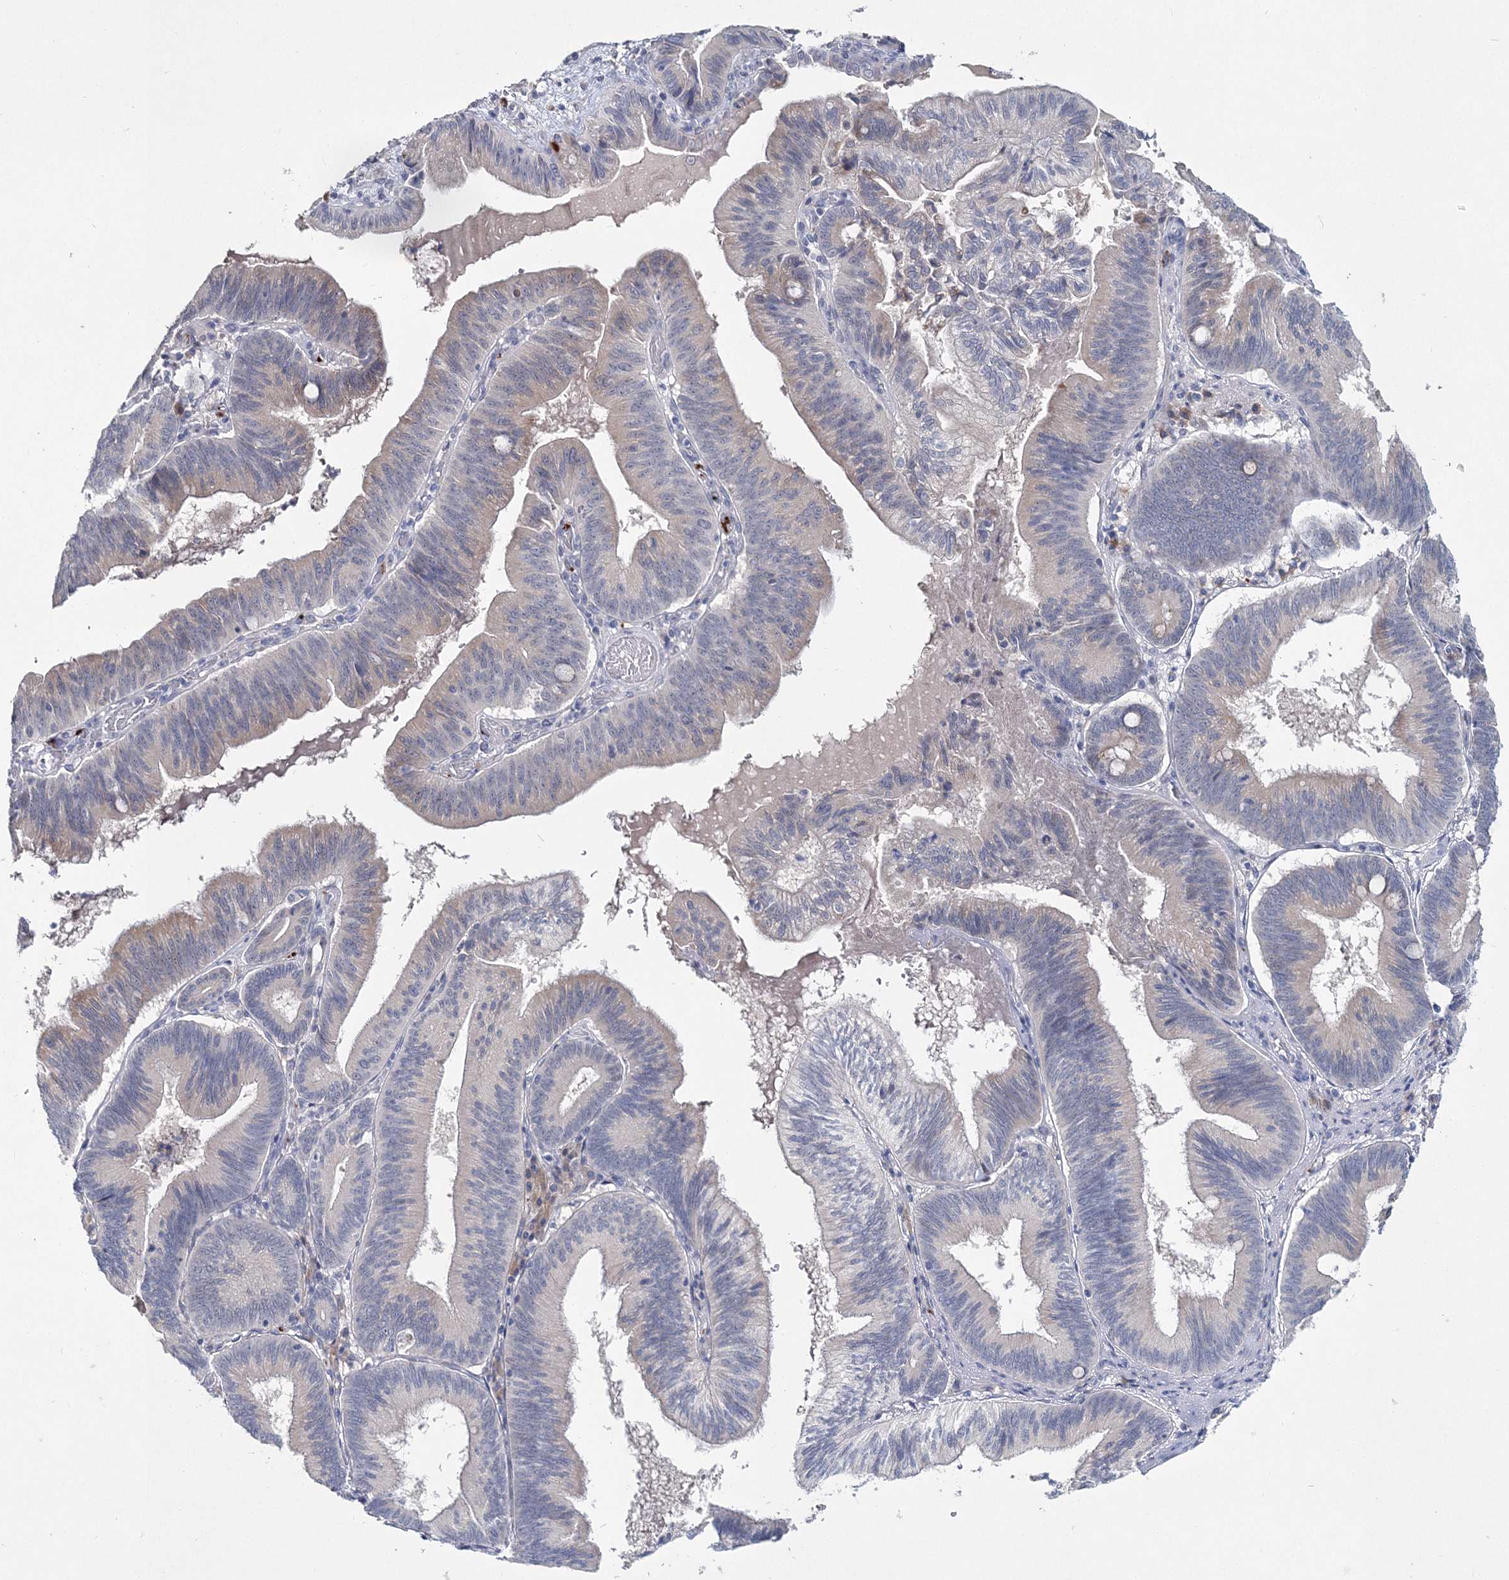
{"staining": {"intensity": "negative", "quantity": "none", "location": "none"}, "tissue": "pancreatic cancer", "cell_type": "Tumor cells", "image_type": "cancer", "snomed": [{"axis": "morphology", "description": "Adenocarcinoma, NOS"}, {"axis": "topography", "description": "Pancreas"}], "caption": "Adenocarcinoma (pancreatic) stained for a protein using immunohistochemistry exhibits no staining tumor cells.", "gene": "MYOZ2", "patient": {"sex": "male", "age": 82}}